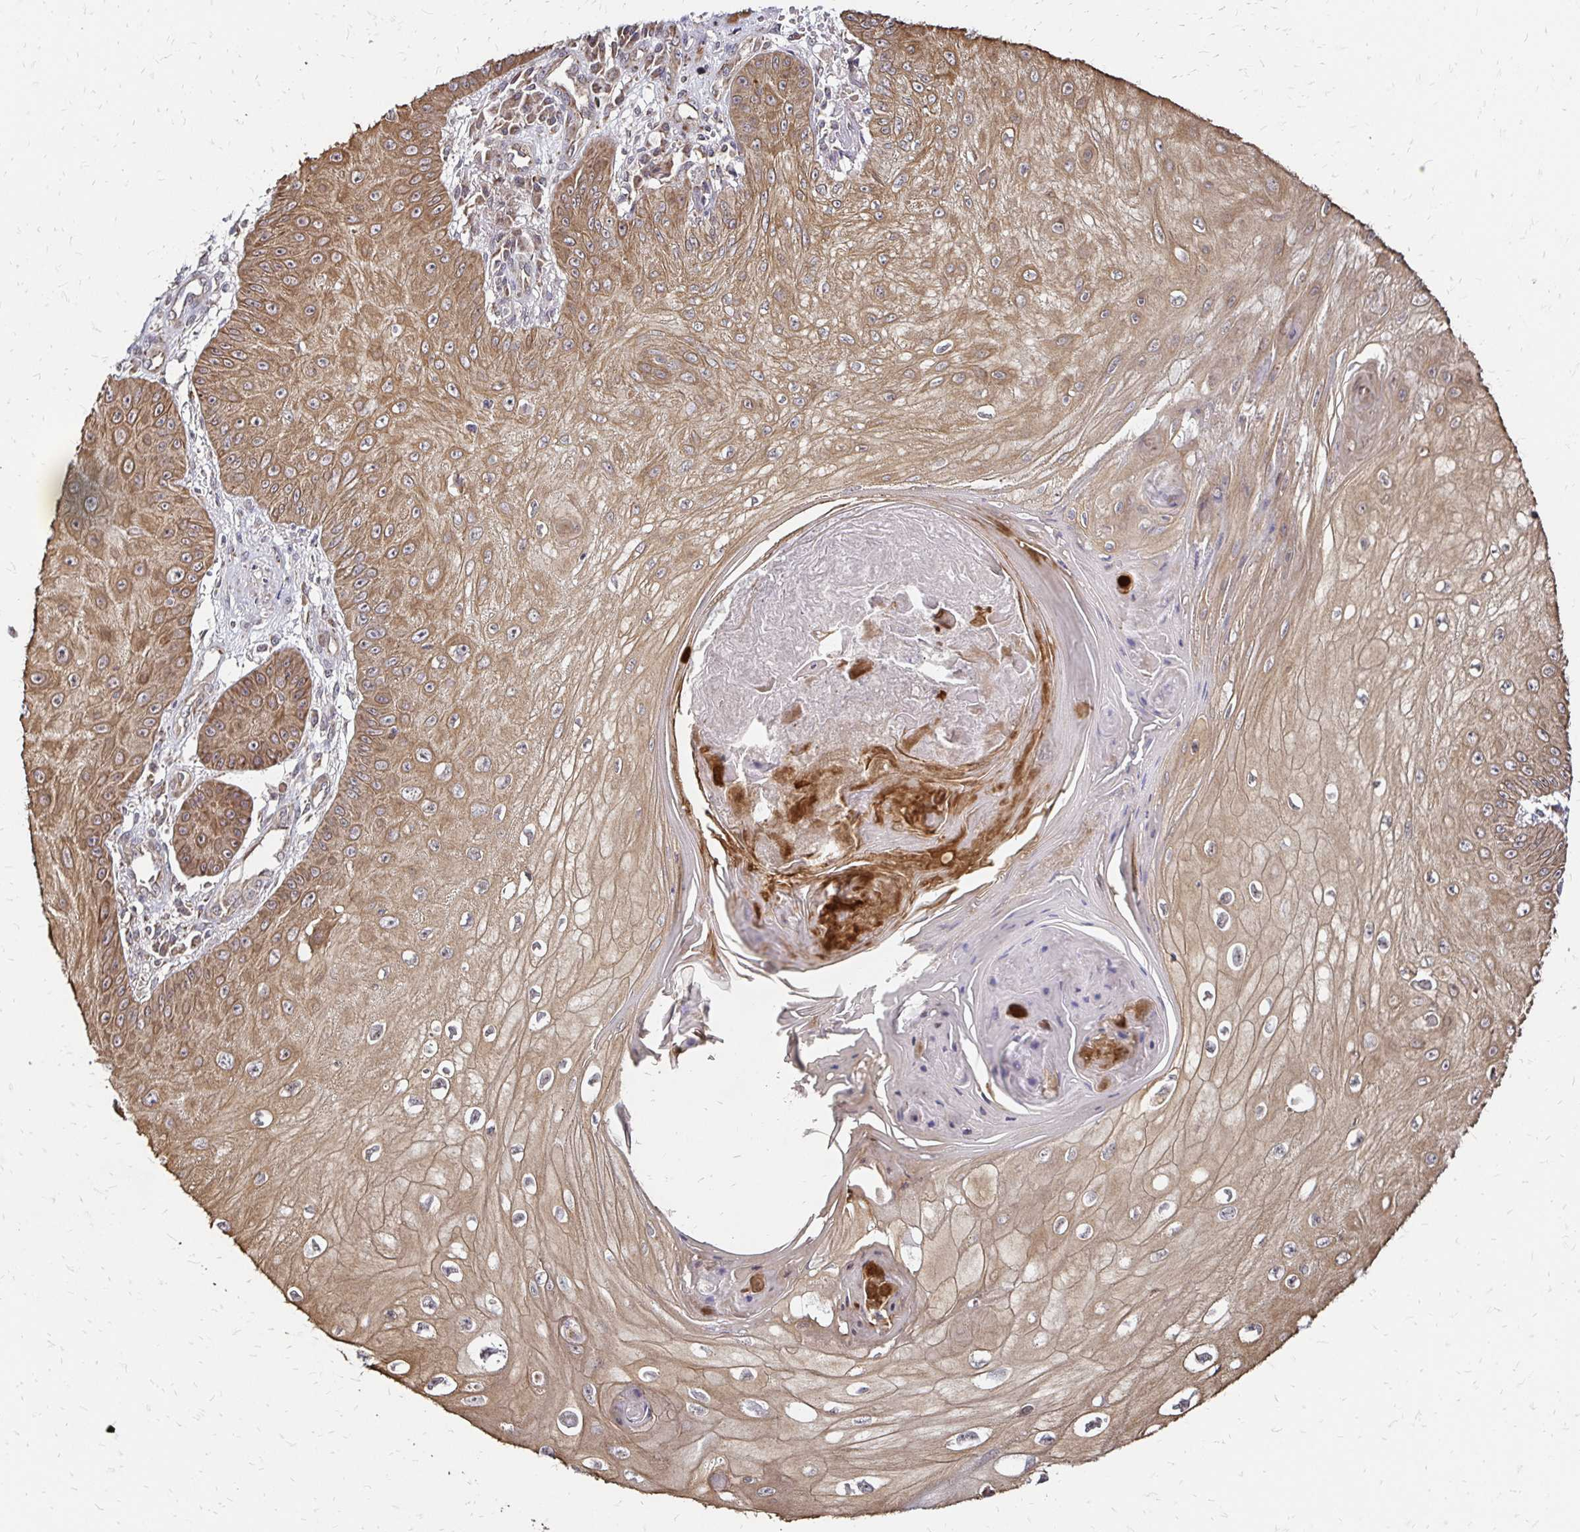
{"staining": {"intensity": "moderate", "quantity": ">75%", "location": "cytoplasmic/membranous"}, "tissue": "skin cancer", "cell_type": "Tumor cells", "image_type": "cancer", "snomed": [{"axis": "morphology", "description": "Squamous cell carcinoma, NOS"}, {"axis": "topography", "description": "Skin"}], "caption": "The photomicrograph shows a brown stain indicating the presence of a protein in the cytoplasmic/membranous of tumor cells in skin cancer (squamous cell carcinoma).", "gene": "ZW10", "patient": {"sex": "male", "age": 70}}